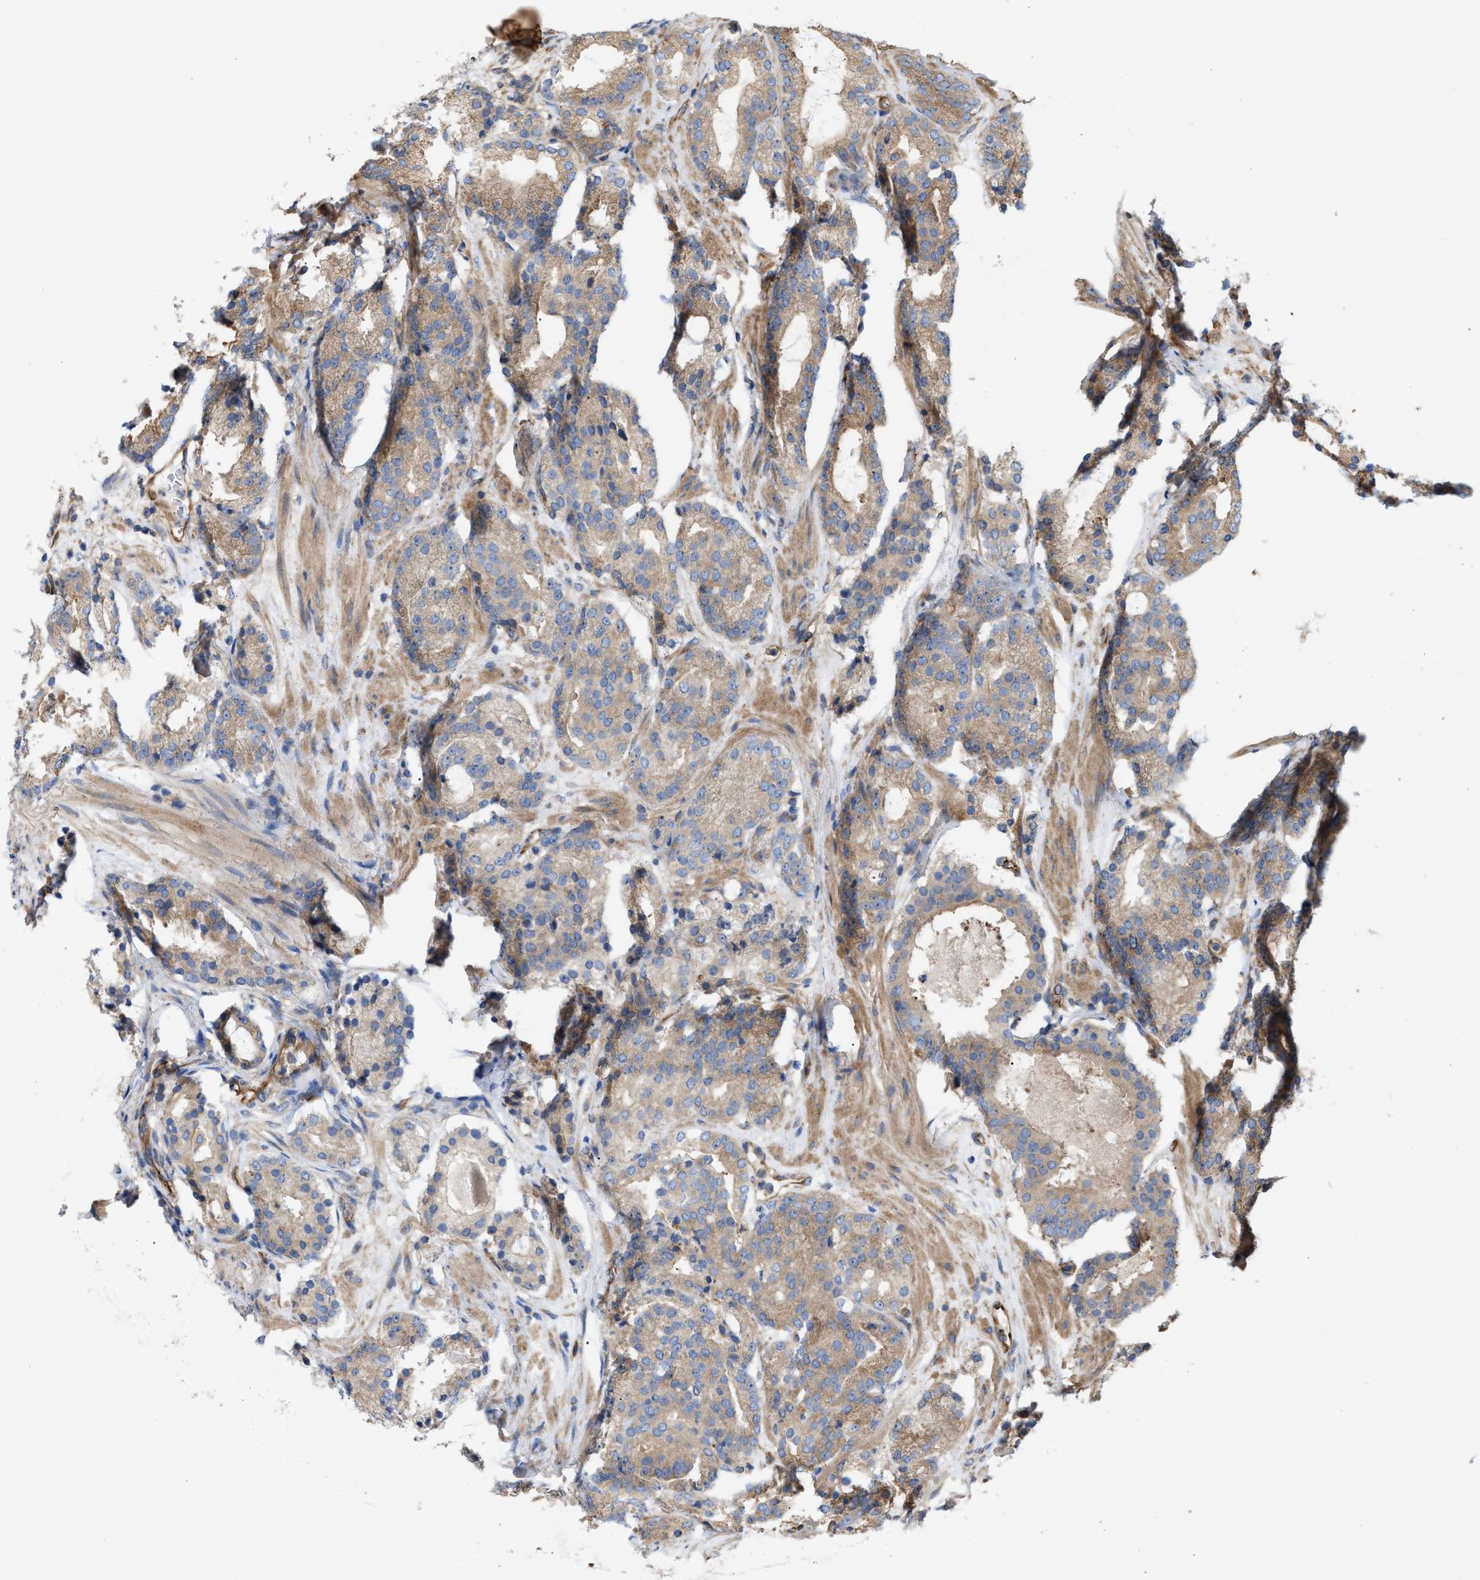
{"staining": {"intensity": "weak", "quantity": ">75%", "location": "cytoplasmic/membranous"}, "tissue": "prostate cancer", "cell_type": "Tumor cells", "image_type": "cancer", "snomed": [{"axis": "morphology", "description": "Adenocarcinoma, Low grade"}, {"axis": "topography", "description": "Prostate"}], "caption": "Prostate cancer (low-grade adenocarcinoma) stained for a protein shows weak cytoplasmic/membranous positivity in tumor cells.", "gene": "EPS15L1", "patient": {"sex": "male", "age": 69}}